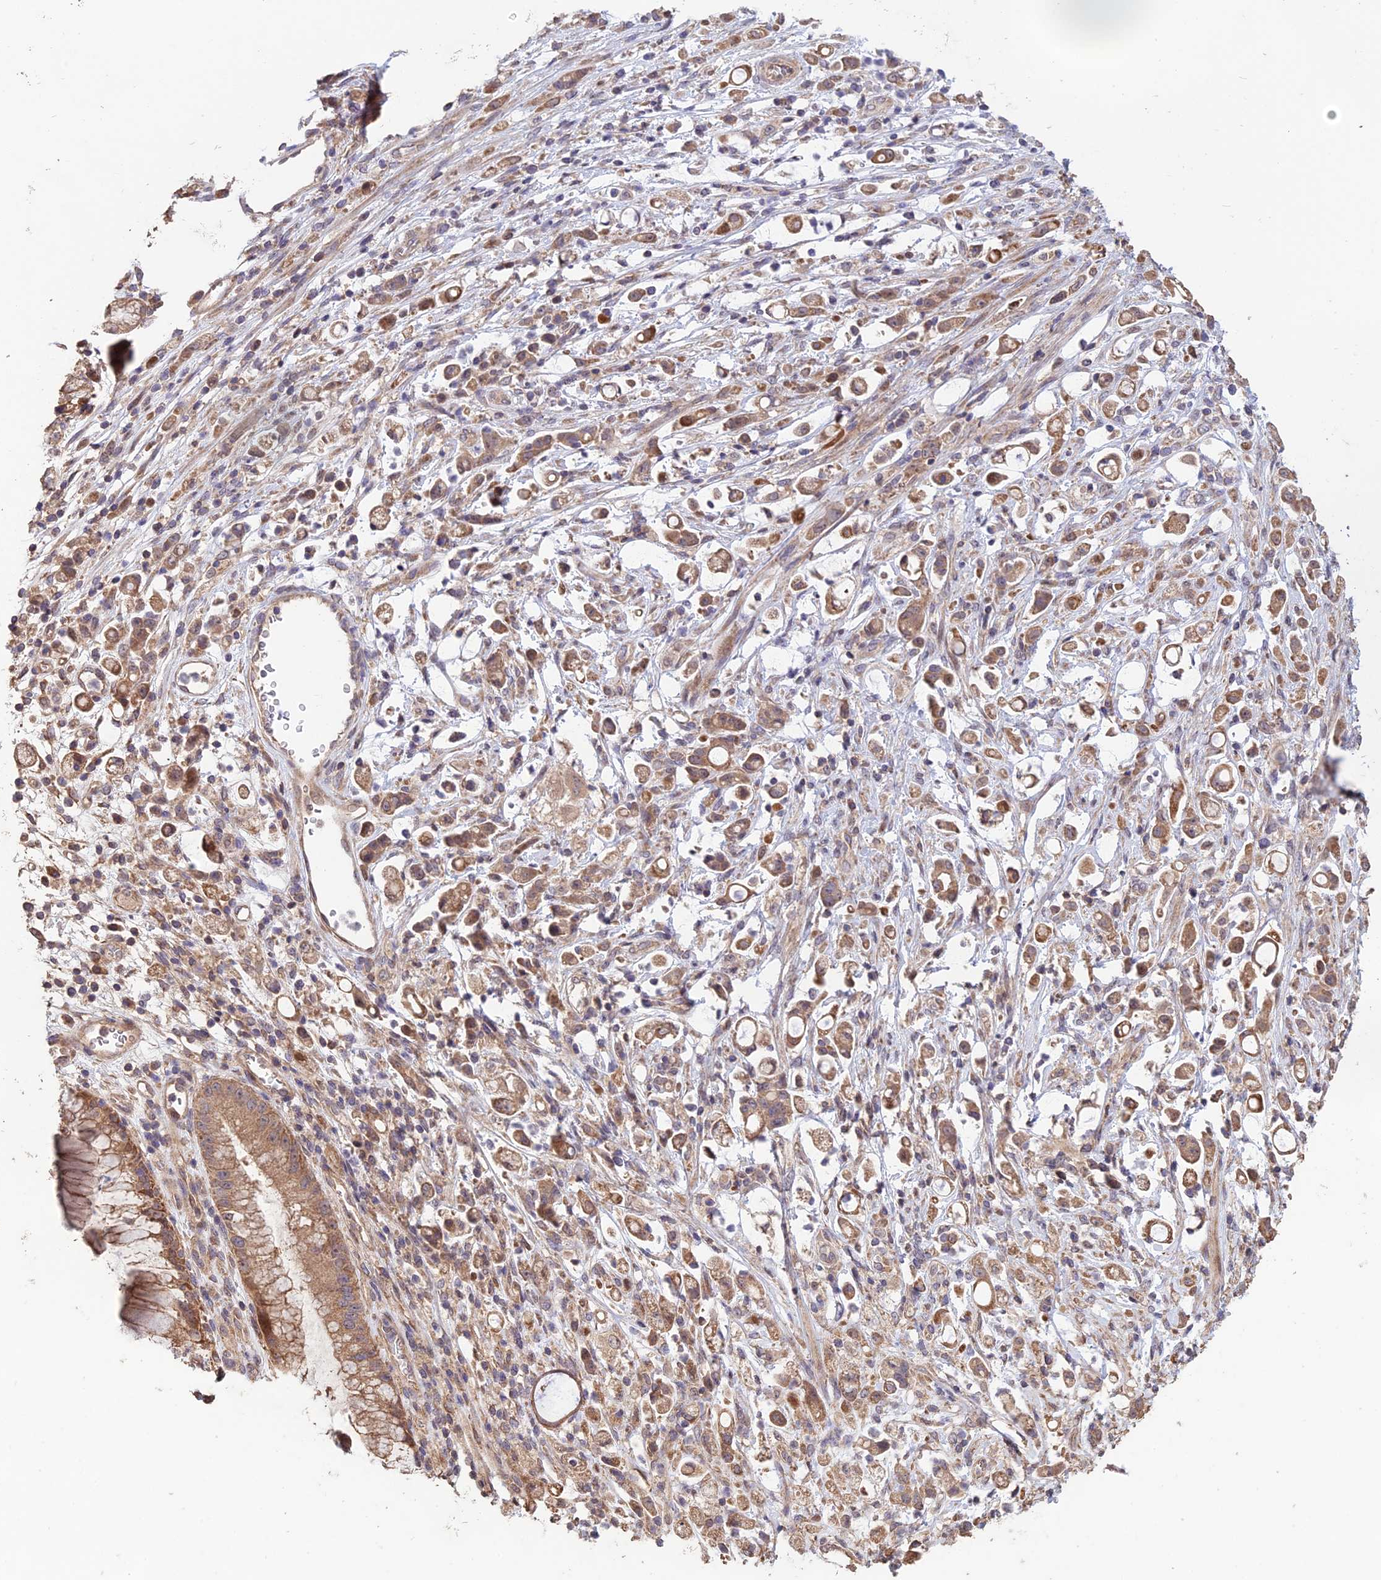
{"staining": {"intensity": "moderate", "quantity": ">75%", "location": "cytoplasmic/membranous"}, "tissue": "stomach cancer", "cell_type": "Tumor cells", "image_type": "cancer", "snomed": [{"axis": "morphology", "description": "Adenocarcinoma, NOS"}, {"axis": "topography", "description": "Stomach"}], "caption": "Adenocarcinoma (stomach) tissue demonstrates moderate cytoplasmic/membranous positivity in about >75% of tumor cells, visualized by immunohistochemistry. The staining was performed using DAB to visualize the protein expression in brown, while the nuclei were stained in blue with hematoxylin (Magnification: 20x).", "gene": "SHISA5", "patient": {"sex": "female", "age": 60}}